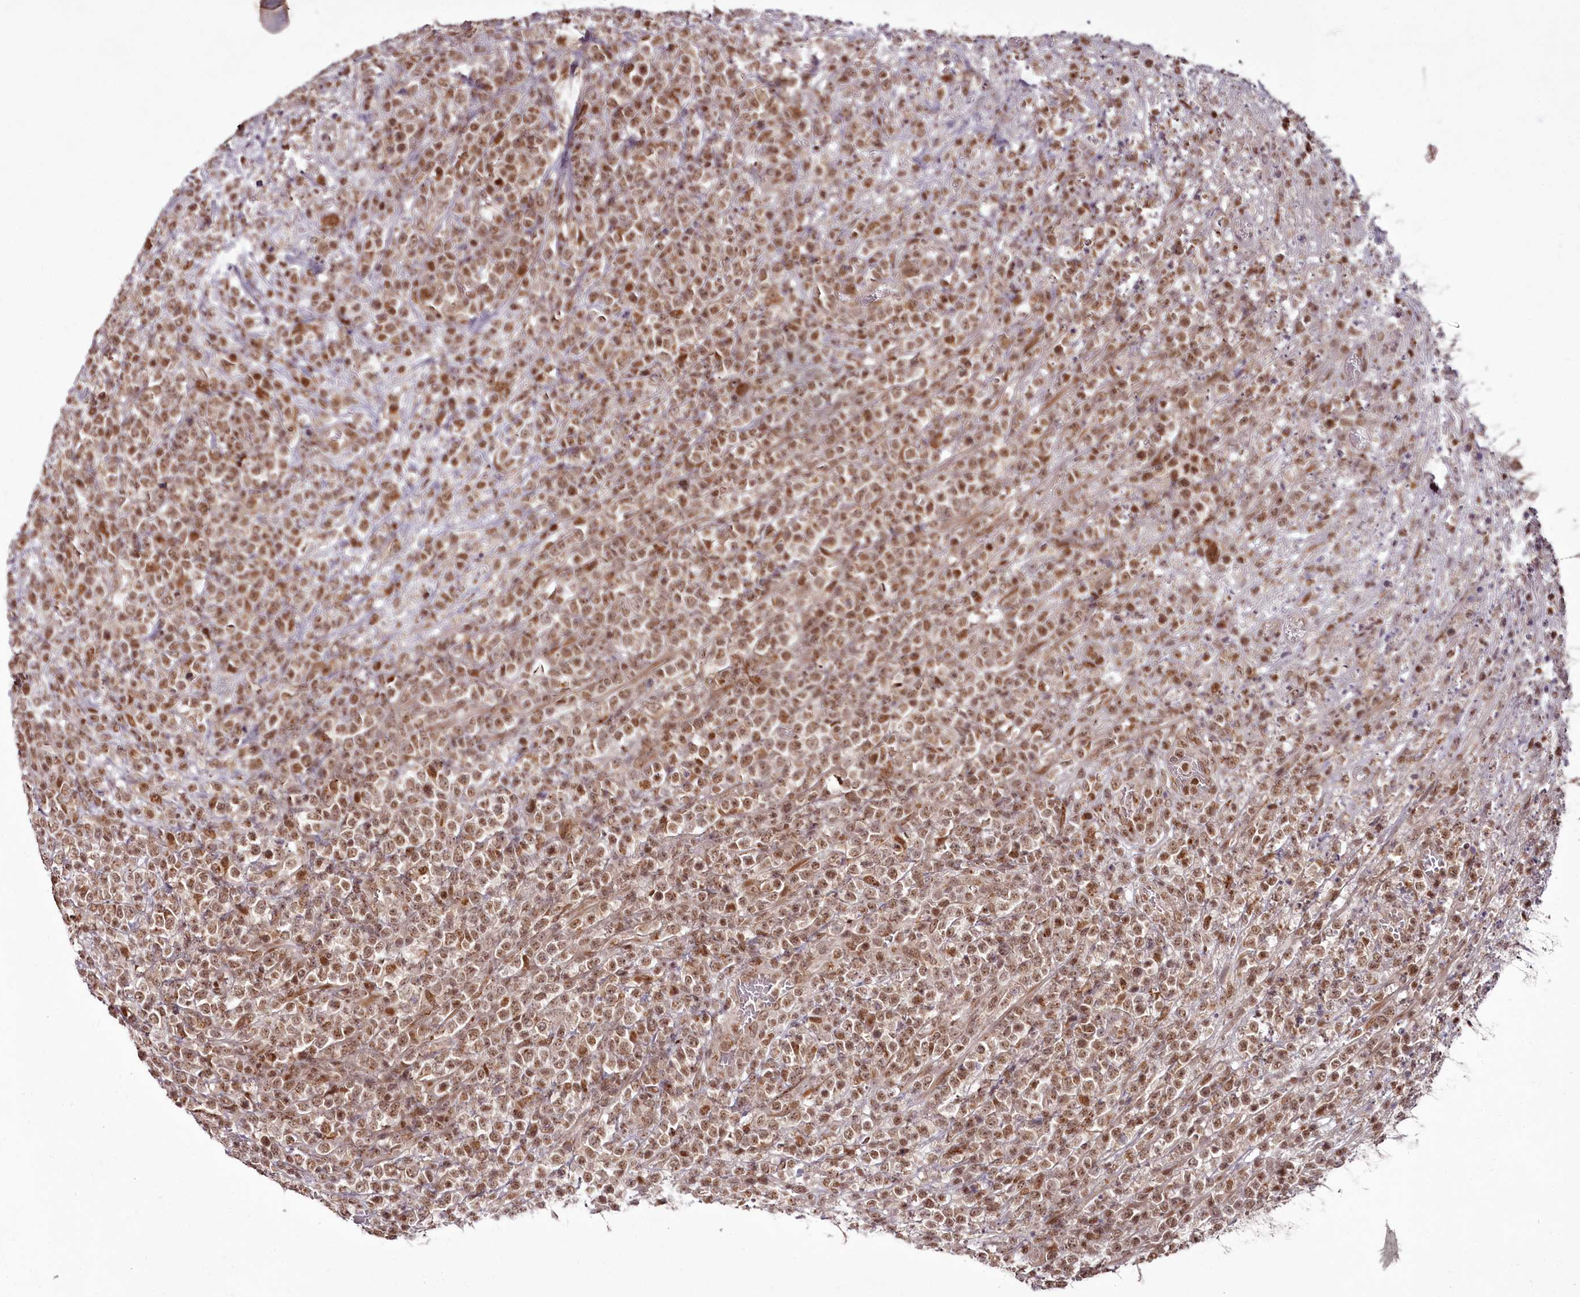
{"staining": {"intensity": "moderate", "quantity": ">75%", "location": "nuclear"}, "tissue": "lymphoma", "cell_type": "Tumor cells", "image_type": "cancer", "snomed": [{"axis": "morphology", "description": "Malignant lymphoma, non-Hodgkin's type, High grade"}, {"axis": "topography", "description": "Colon"}], "caption": "Malignant lymphoma, non-Hodgkin's type (high-grade) stained for a protein demonstrates moderate nuclear positivity in tumor cells.", "gene": "CEP83", "patient": {"sex": "female", "age": 53}}